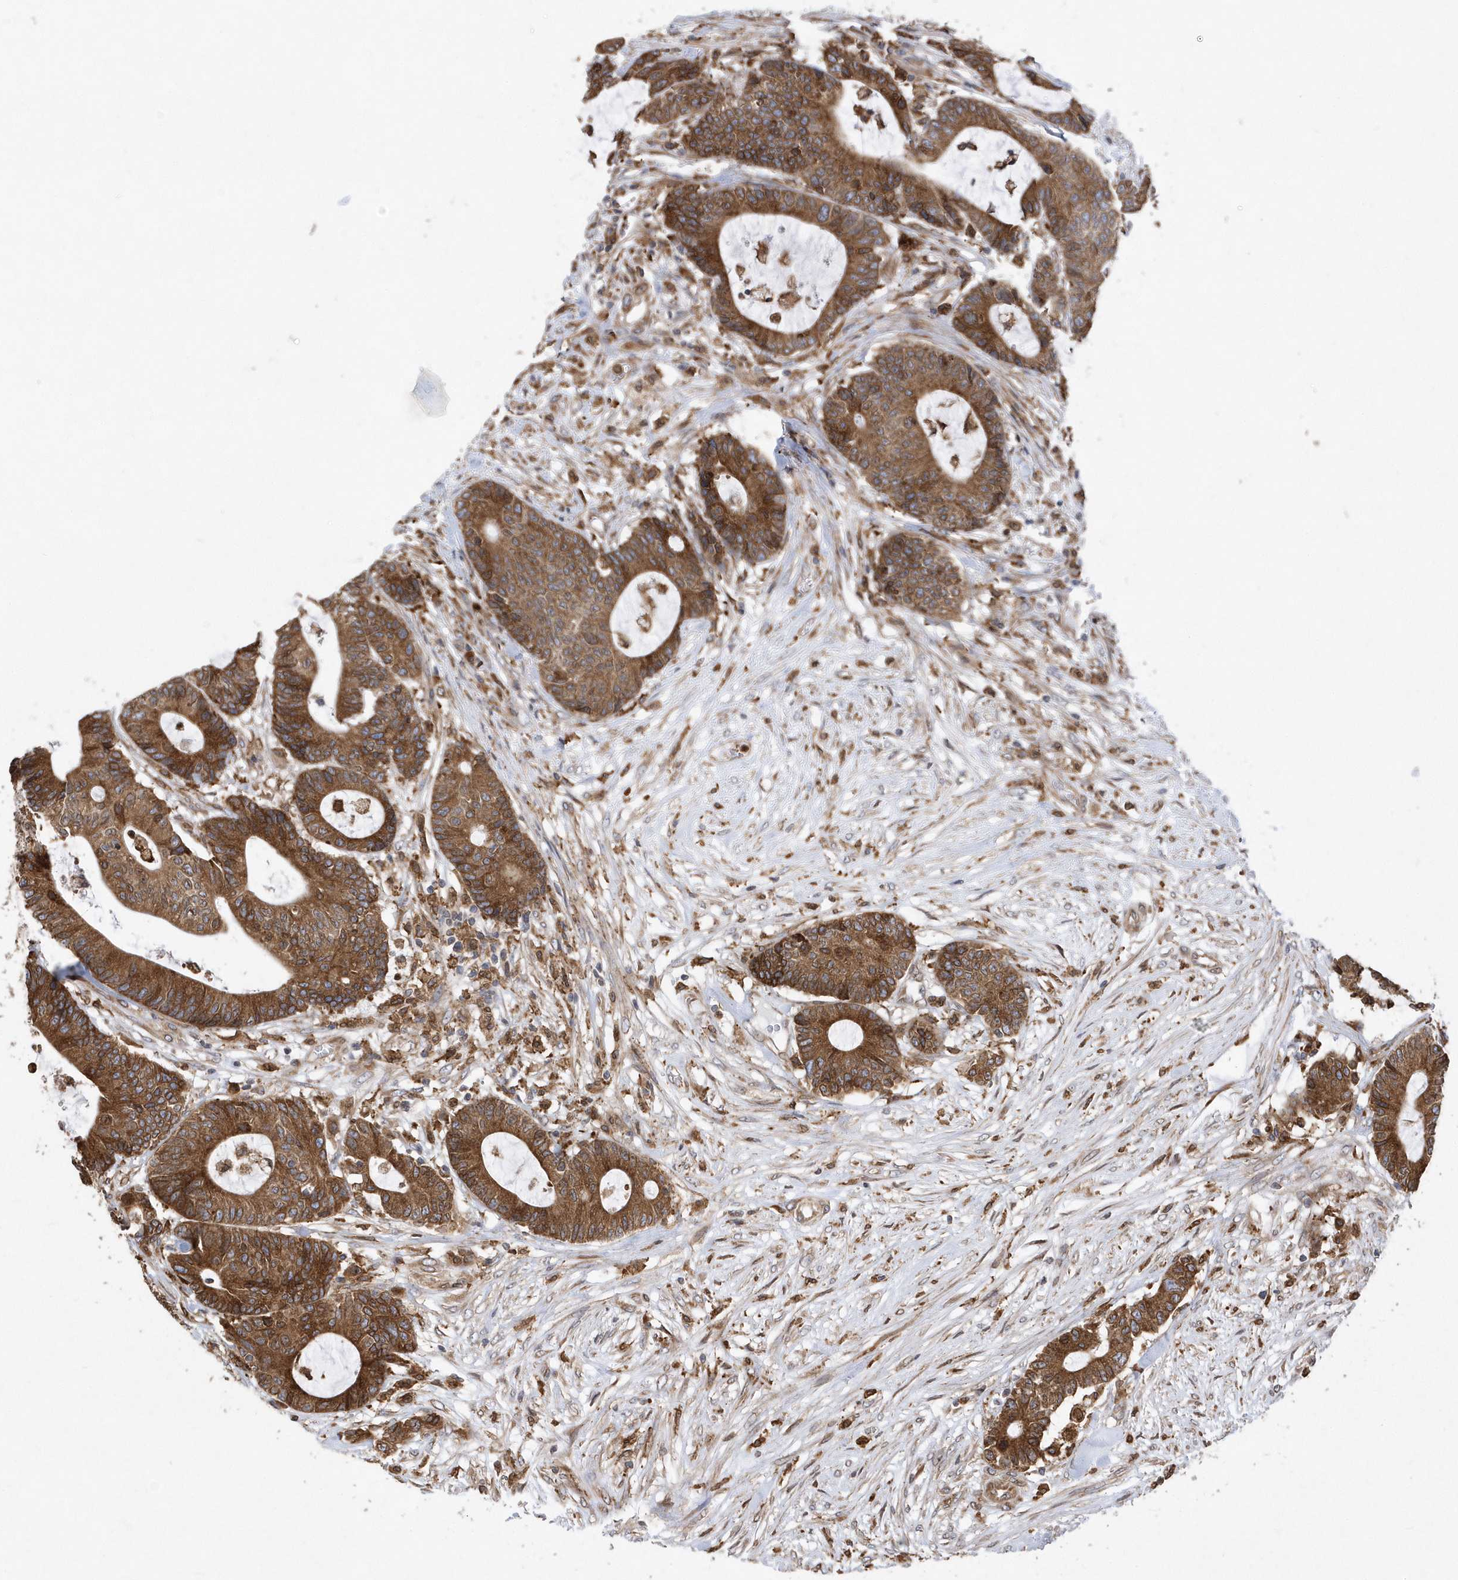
{"staining": {"intensity": "moderate", "quantity": ">75%", "location": "cytoplasmic/membranous"}, "tissue": "colorectal cancer", "cell_type": "Tumor cells", "image_type": "cancer", "snomed": [{"axis": "morphology", "description": "Adenocarcinoma, NOS"}, {"axis": "topography", "description": "Colon"}], "caption": "Moderate cytoplasmic/membranous protein staining is present in approximately >75% of tumor cells in colorectal cancer.", "gene": "VAMP7", "patient": {"sex": "female", "age": 84}}